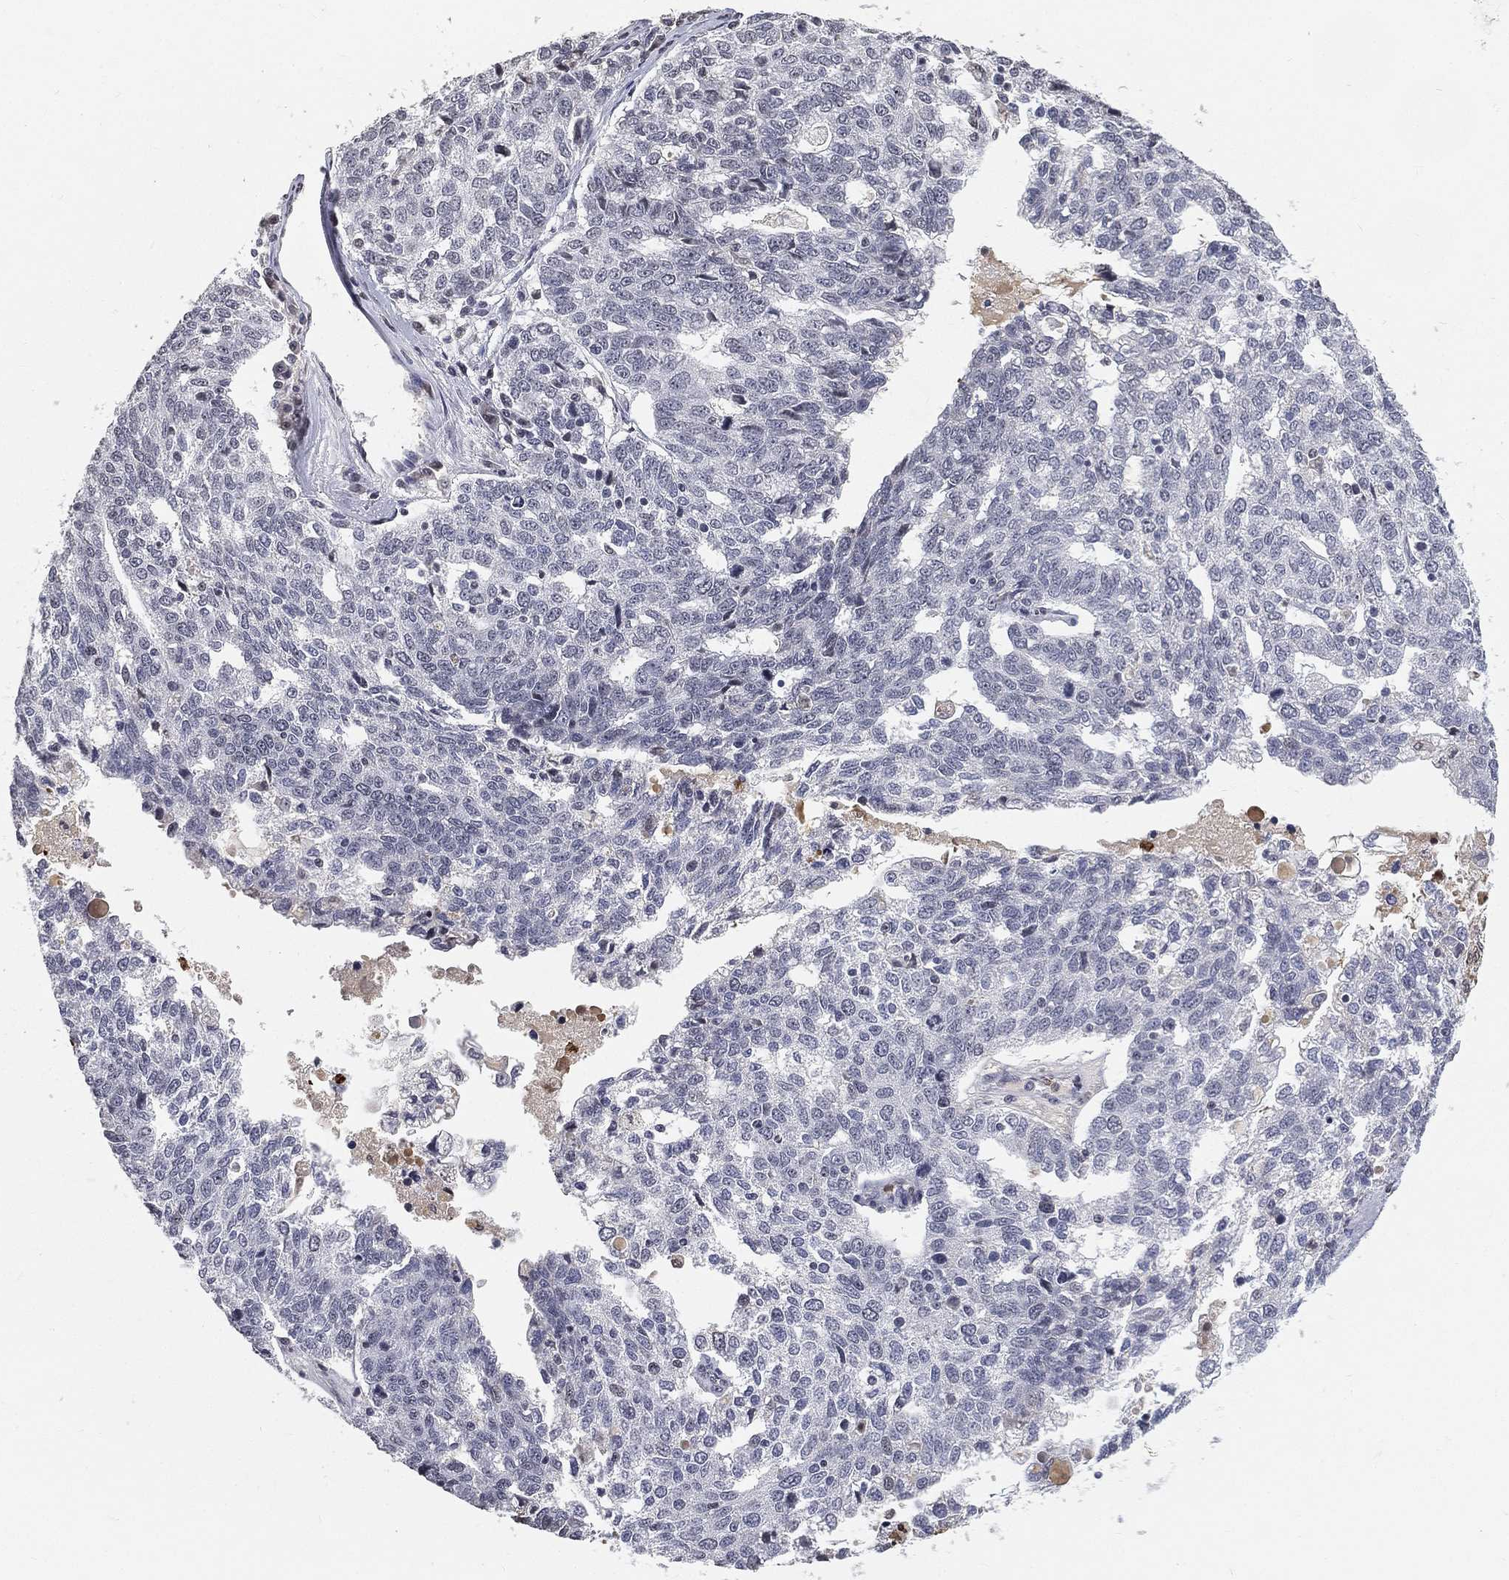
{"staining": {"intensity": "negative", "quantity": "none", "location": "none"}, "tissue": "ovarian cancer", "cell_type": "Tumor cells", "image_type": "cancer", "snomed": [{"axis": "morphology", "description": "Cystadenocarcinoma, serous, NOS"}, {"axis": "topography", "description": "Ovary"}], "caption": "Immunohistochemistry micrograph of ovarian cancer (serous cystadenocarcinoma) stained for a protein (brown), which displays no staining in tumor cells.", "gene": "ARG1", "patient": {"sex": "female", "age": 71}}